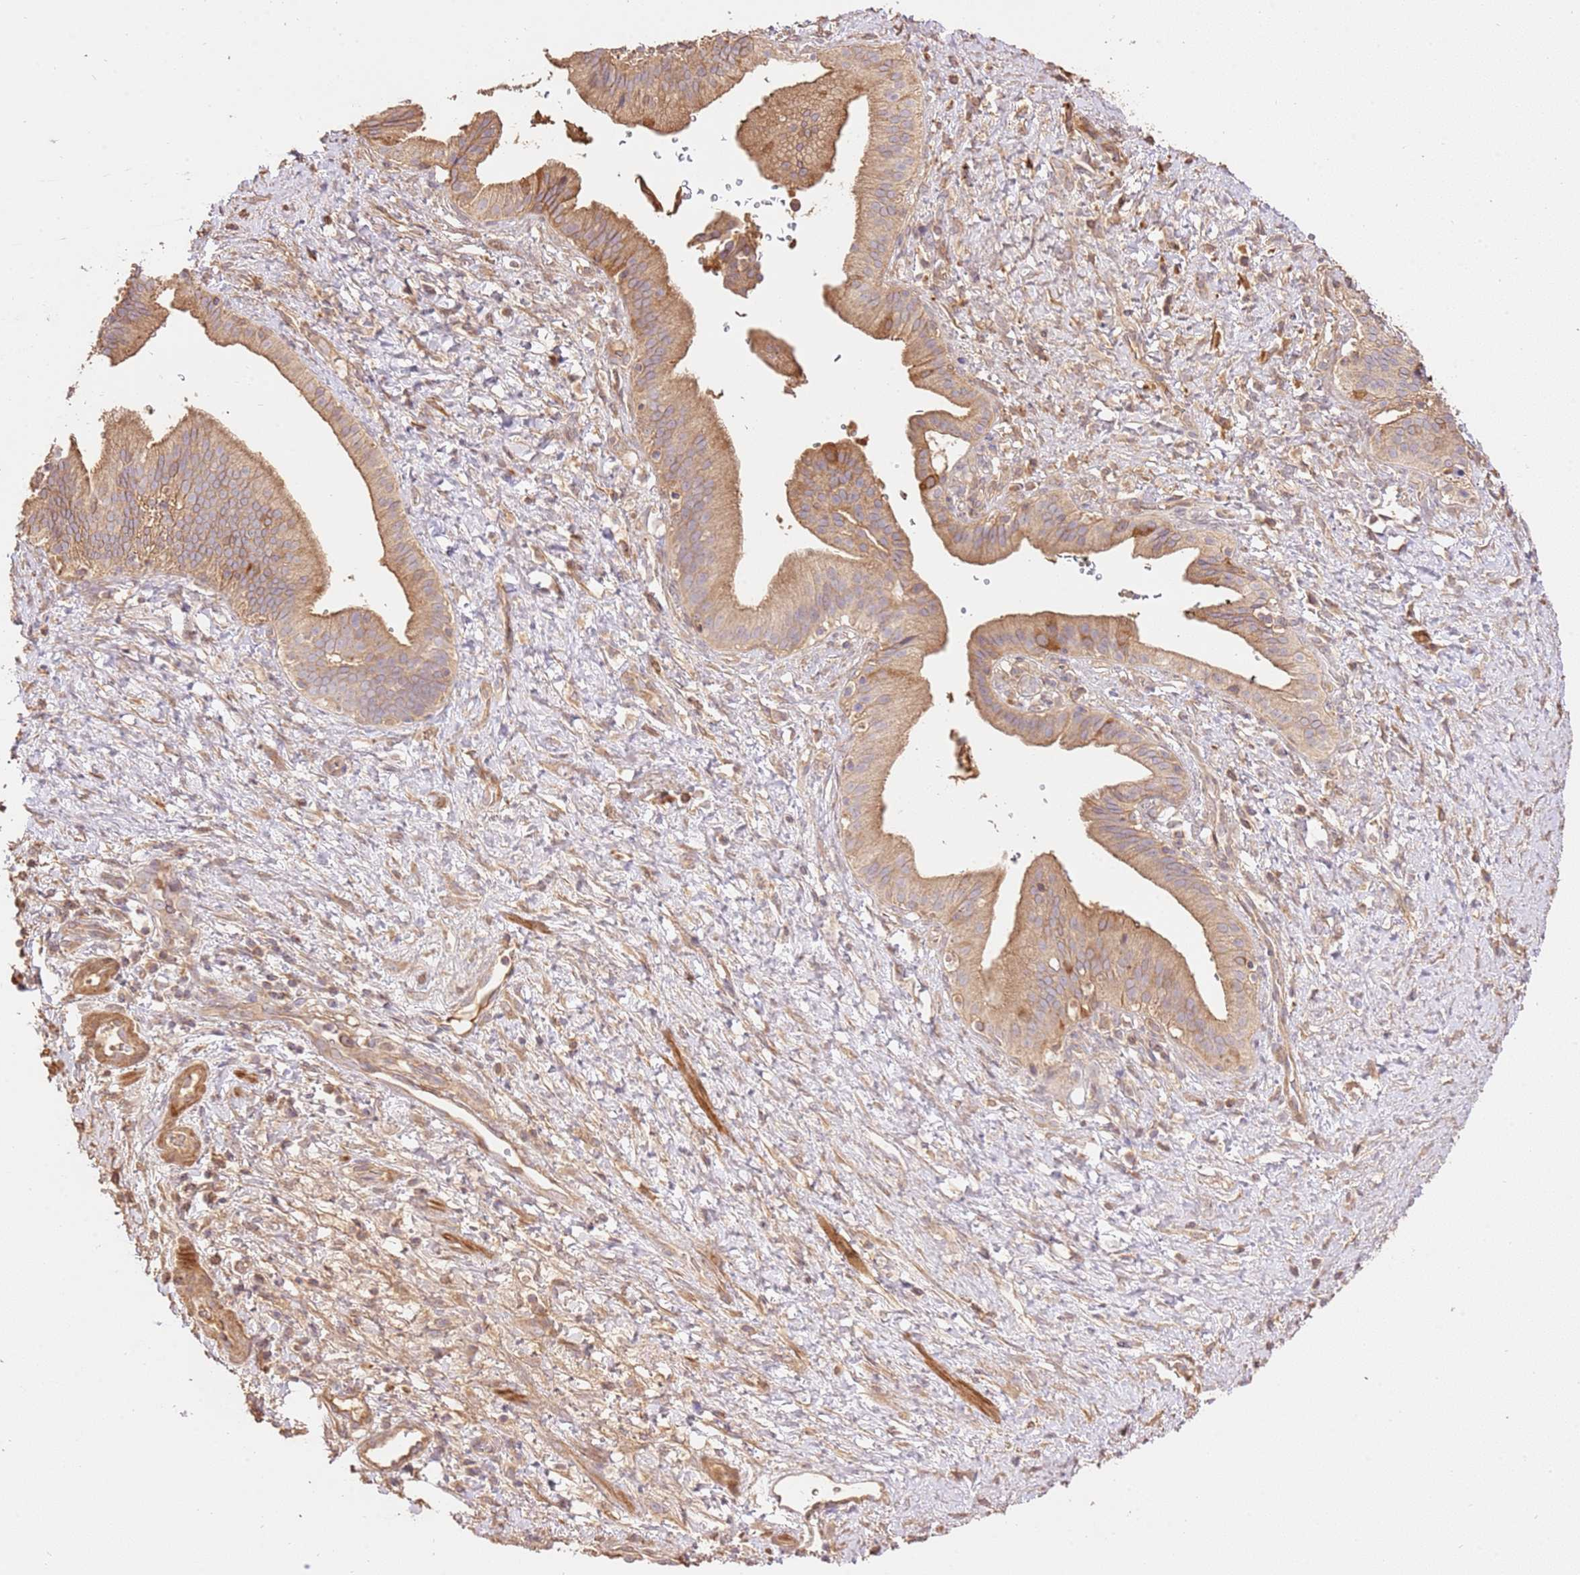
{"staining": {"intensity": "moderate", "quantity": ">75%", "location": "cytoplasmic/membranous"}, "tissue": "pancreatic cancer", "cell_type": "Tumor cells", "image_type": "cancer", "snomed": [{"axis": "morphology", "description": "Adenocarcinoma, NOS"}, {"axis": "topography", "description": "Pancreas"}], "caption": "Tumor cells demonstrate medium levels of moderate cytoplasmic/membranous positivity in about >75% of cells in adenocarcinoma (pancreatic).", "gene": "CEP55", "patient": {"sex": "male", "age": 68}}